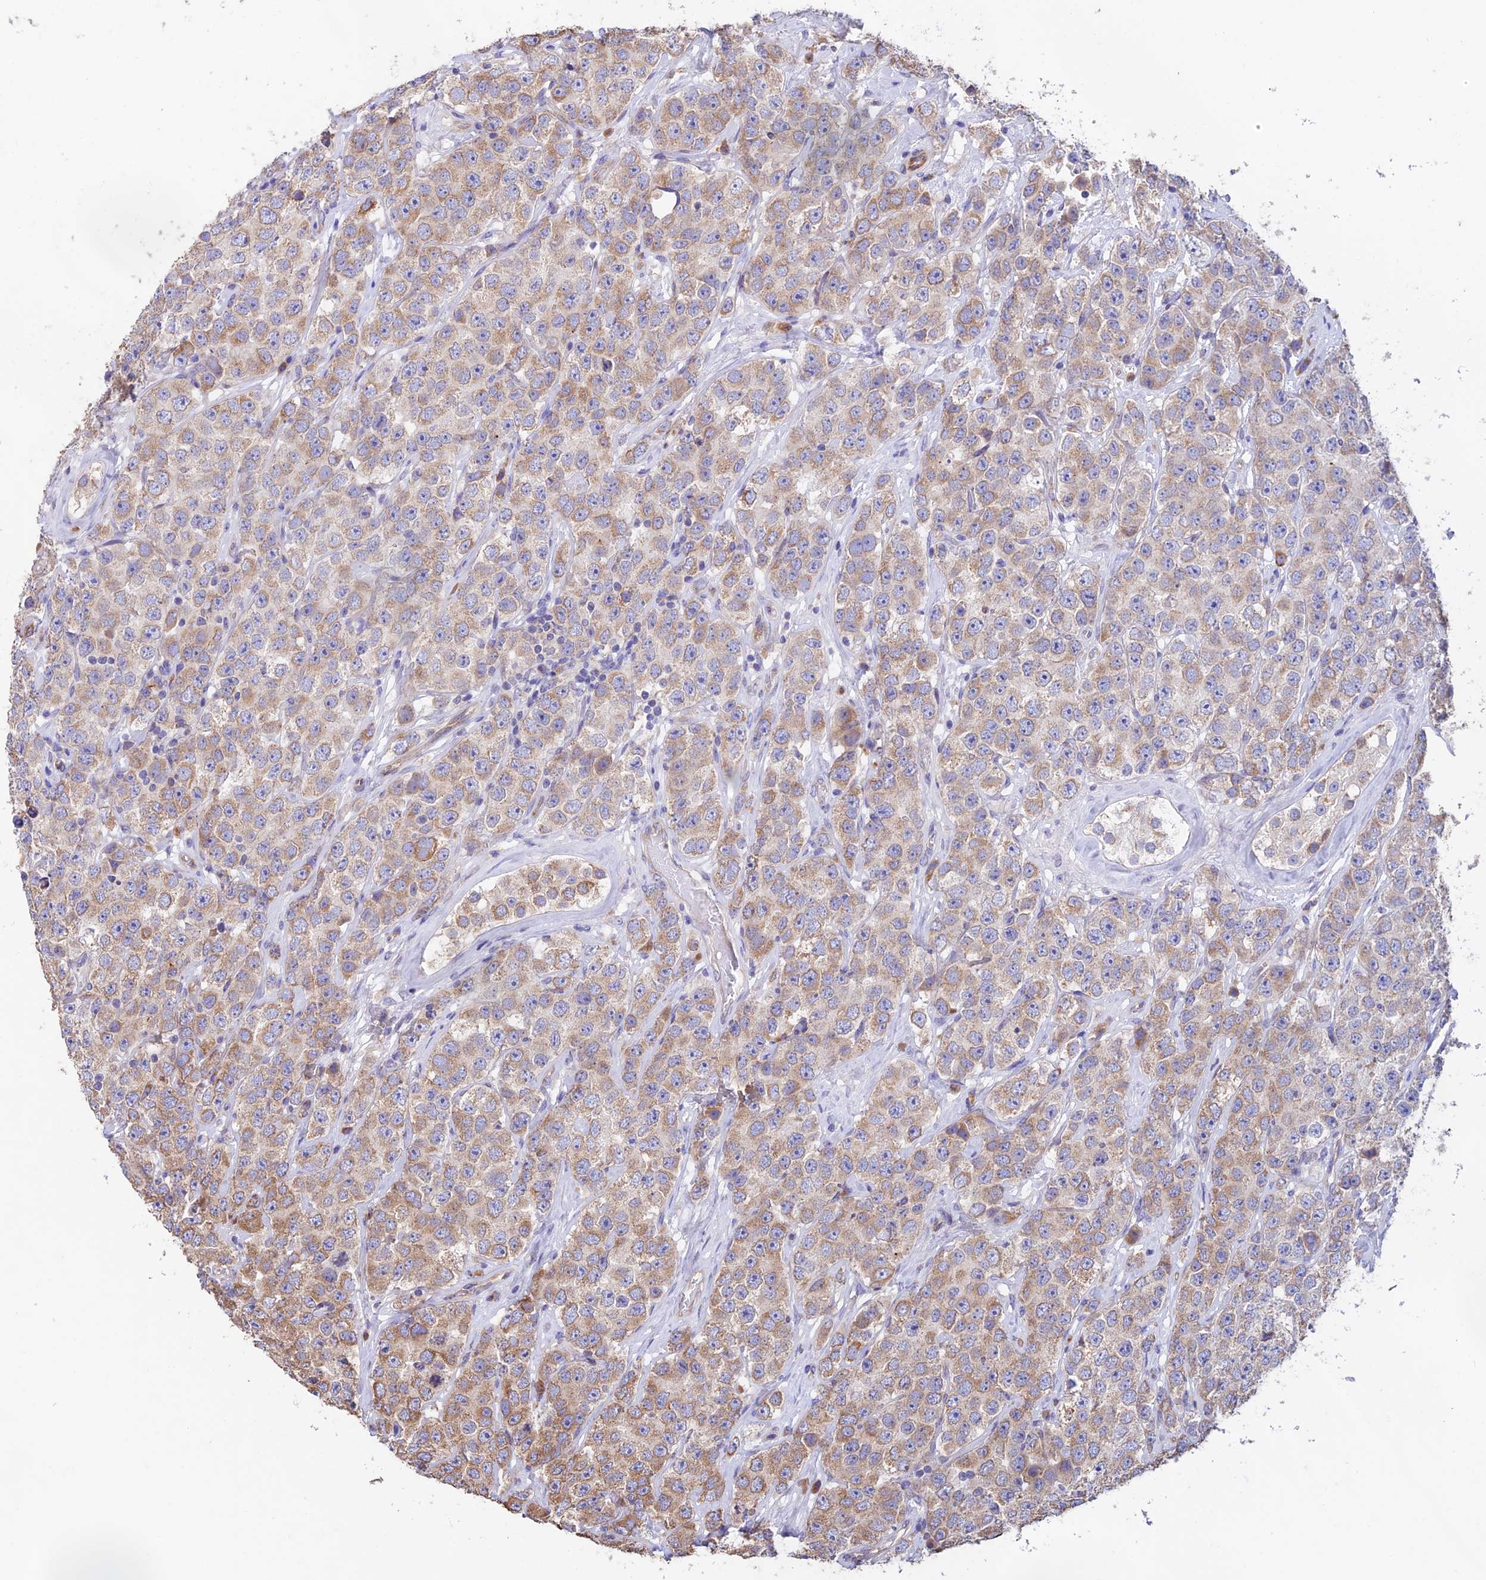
{"staining": {"intensity": "moderate", "quantity": "<25%", "location": "cytoplasmic/membranous"}, "tissue": "testis cancer", "cell_type": "Tumor cells", "image_type": "cancer", "snomed": [{"axis": "morphology", "description": "Seminoma, NOS"}, {"axis": "topography", "description": "Testis"}], "caption": "Immunohistochemistry (DAB) staining of human testis seminoma demonstrates moderate cytoplasmic/membranous protein staining in about <25% of tumor cells.", "gene": "EMC3", "patient": {"sex": "male", "age": 28}}